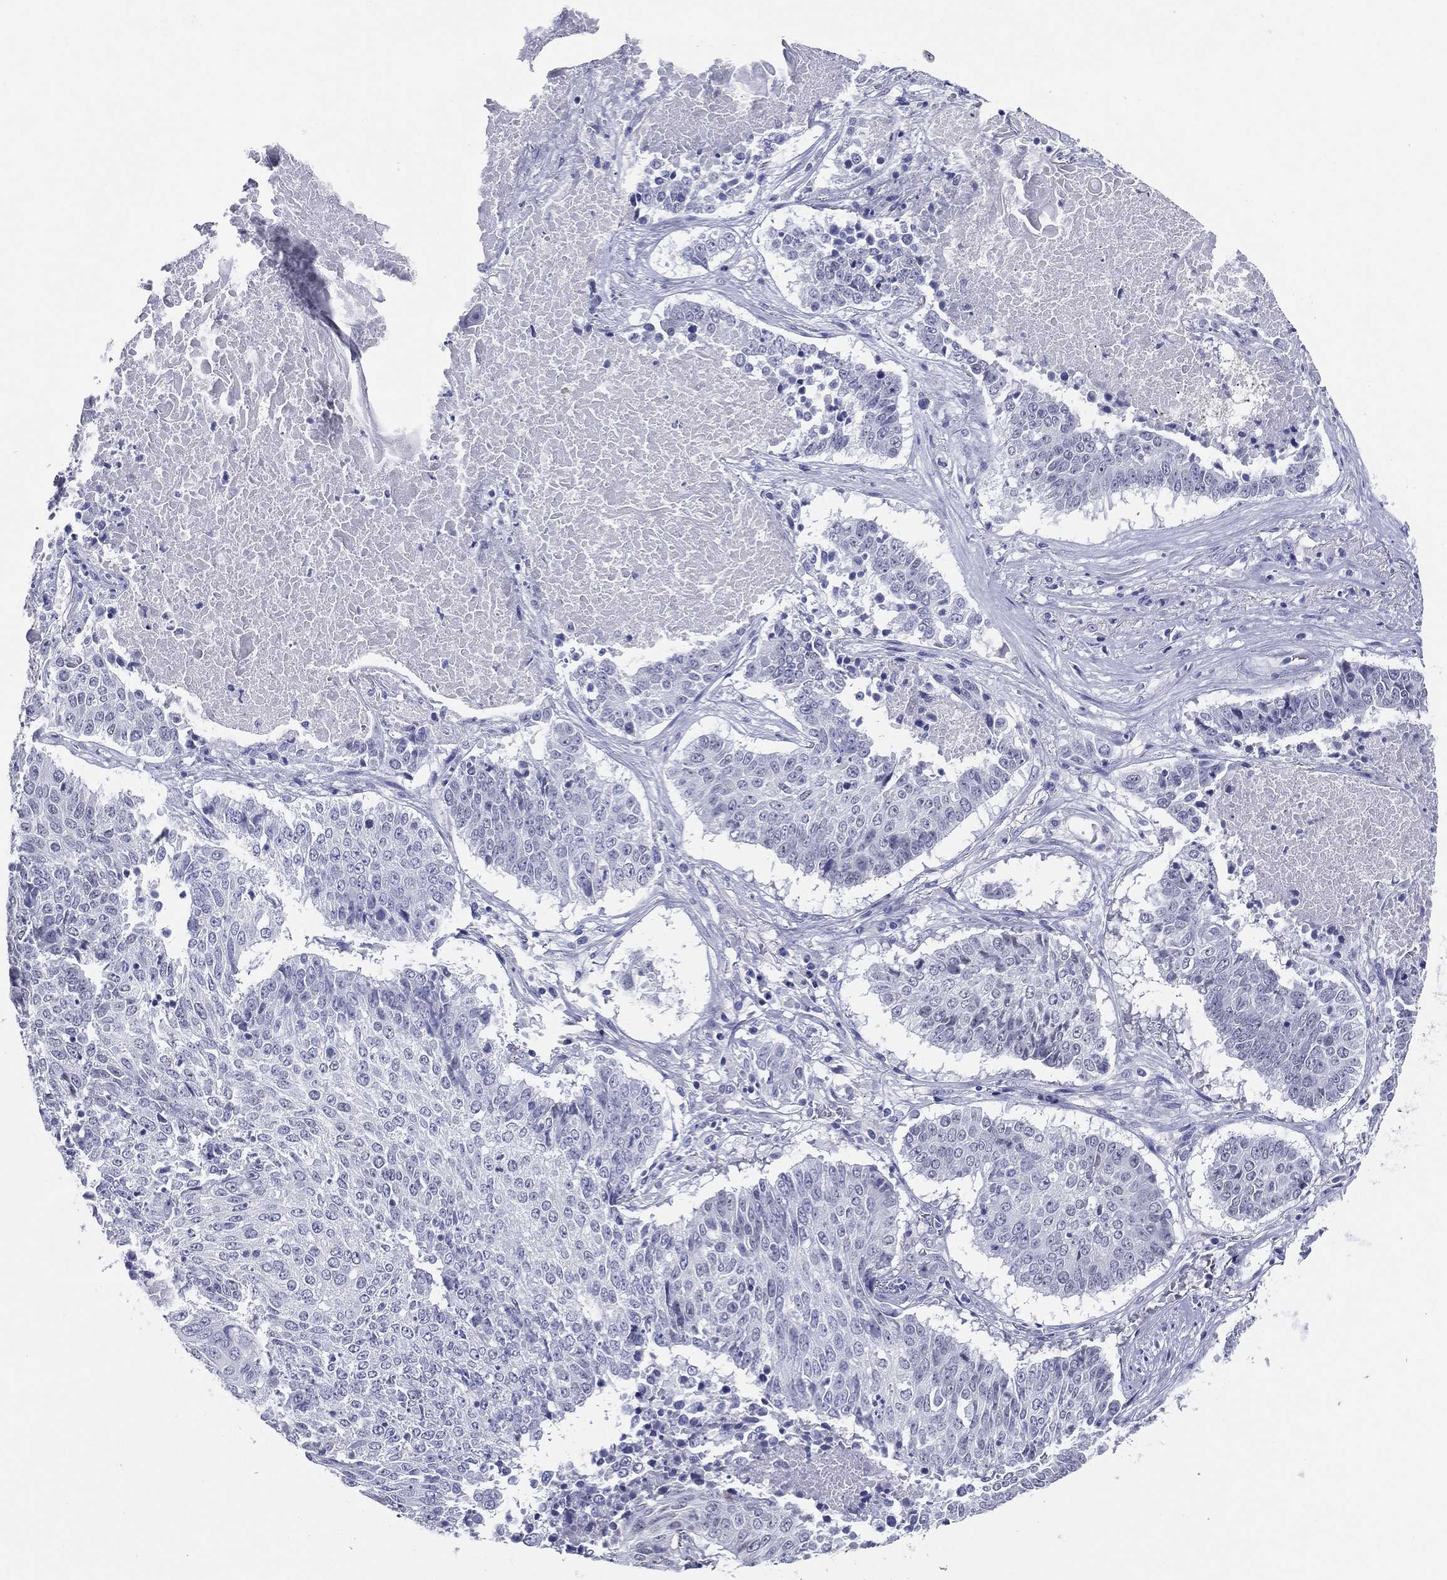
{"staining": {"intensity": "negative", "quantity": "none", "location": "none"}, "tissue": "lung cancer", "cell_type": "Tumor cells", "image_type": "cancer", "snomed": [{"axis": "morphology", "description": "Squamous cell carcinoma, NOS"}, {"axis": "topography", "description": "Lung"}], "caption": "Protein analysis of squamous cell carcinoma (lung) demonstrates no significant staining in tumor cells.", "gene": "TFAP2A", "patient": {"sex": "male", "age": 64}}